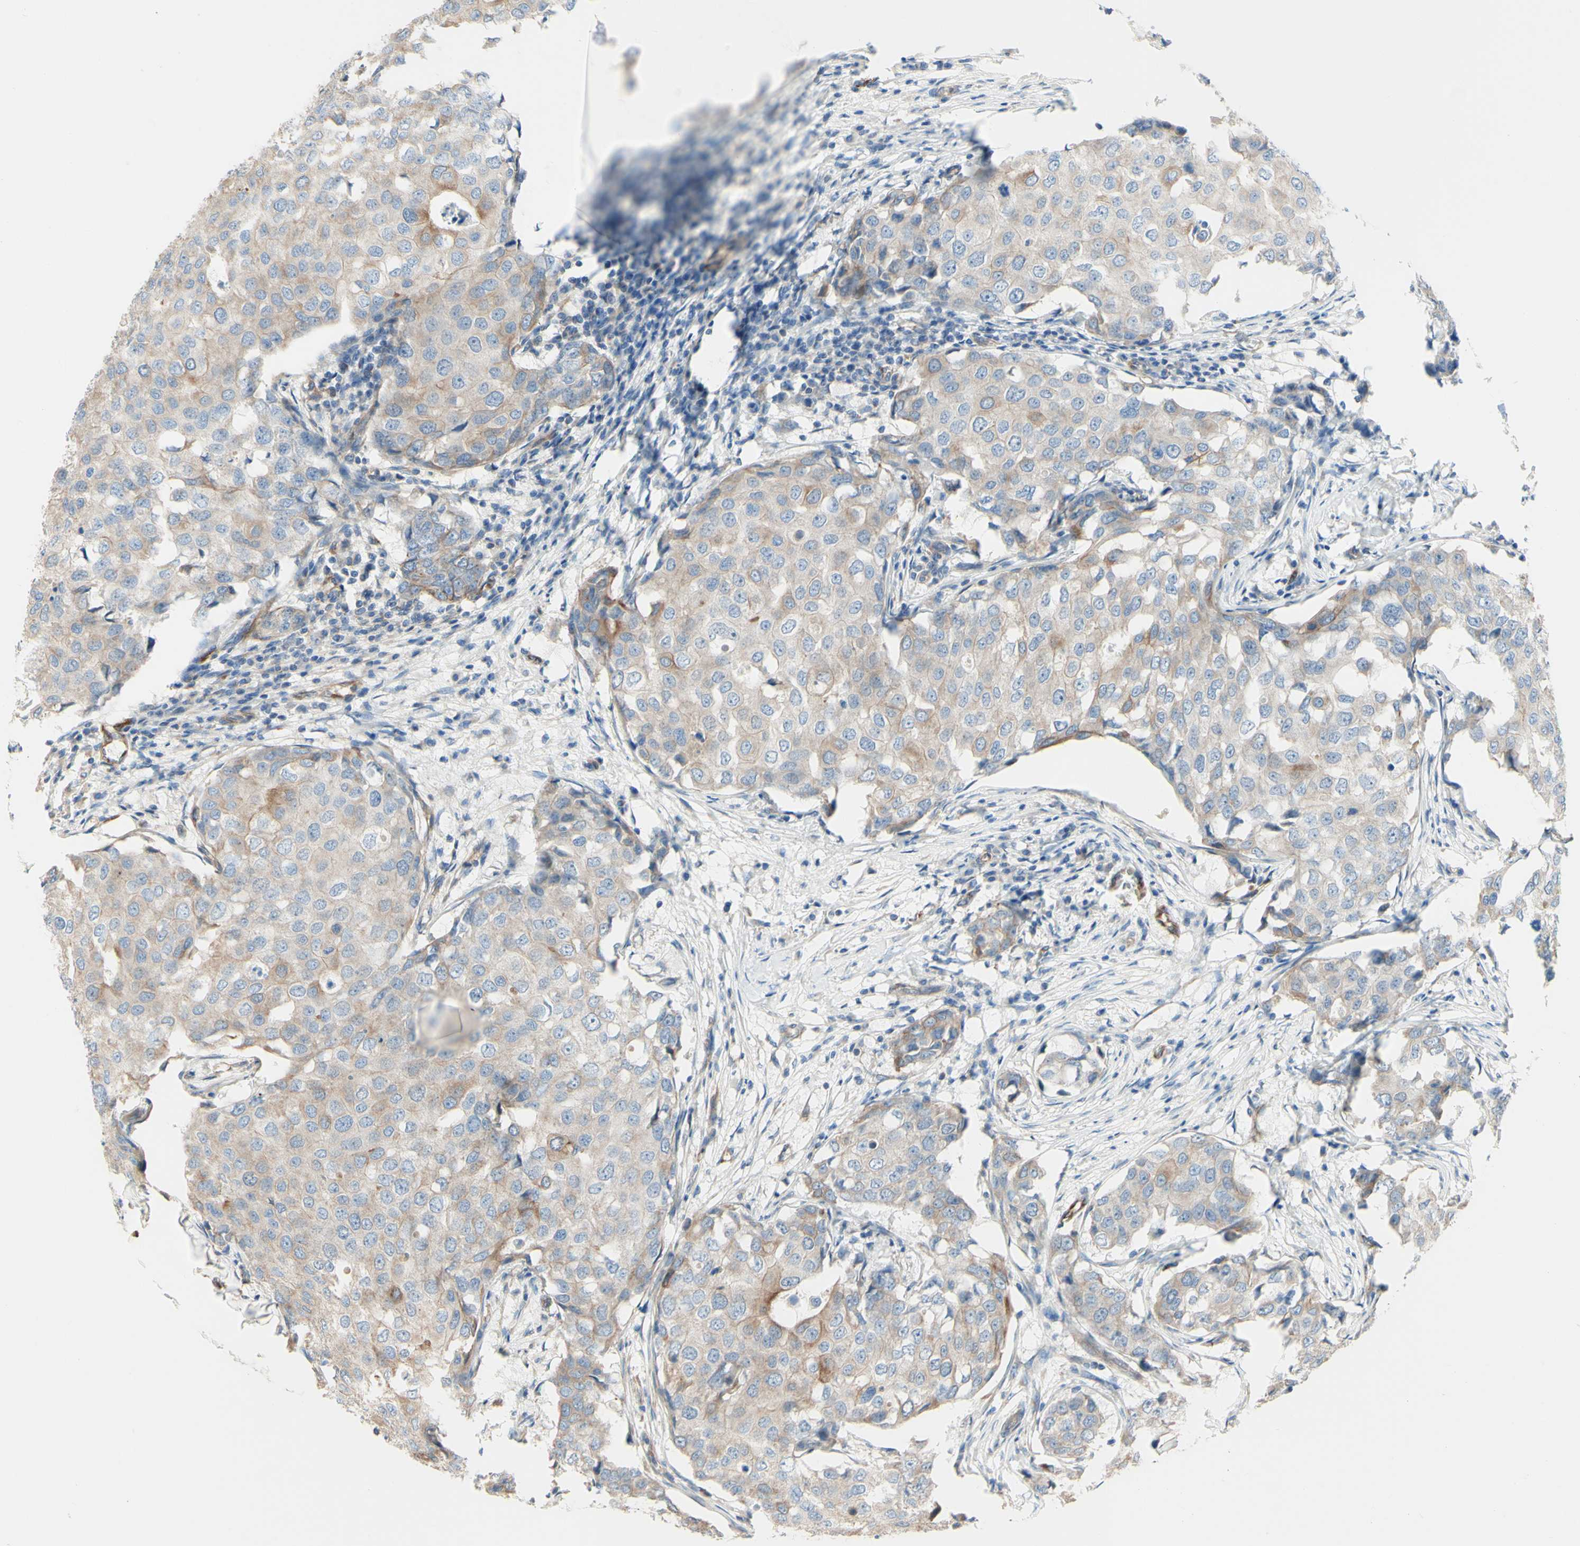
{"staining": {"intensity": "weak", "quantity": ">75%", "location": "cytoplasmic/membranous"}, "tissue": "breast cancer", "cell_type": "Tumor cells", "image_type": "cancer", "snomed": [{"axis": "morphology", "description": "Duct carcinoma"}, {"axis": "topography", "description": "Breast"}], "caption": "Approximately >75% of tumor cells in breast cancer exhibit weak cytoplasmic/membranous protein staining as visualized by brown immunohistochemical staining.", "gene": "ENDOD1", "patient": {"sex": "female", "age": 27}}